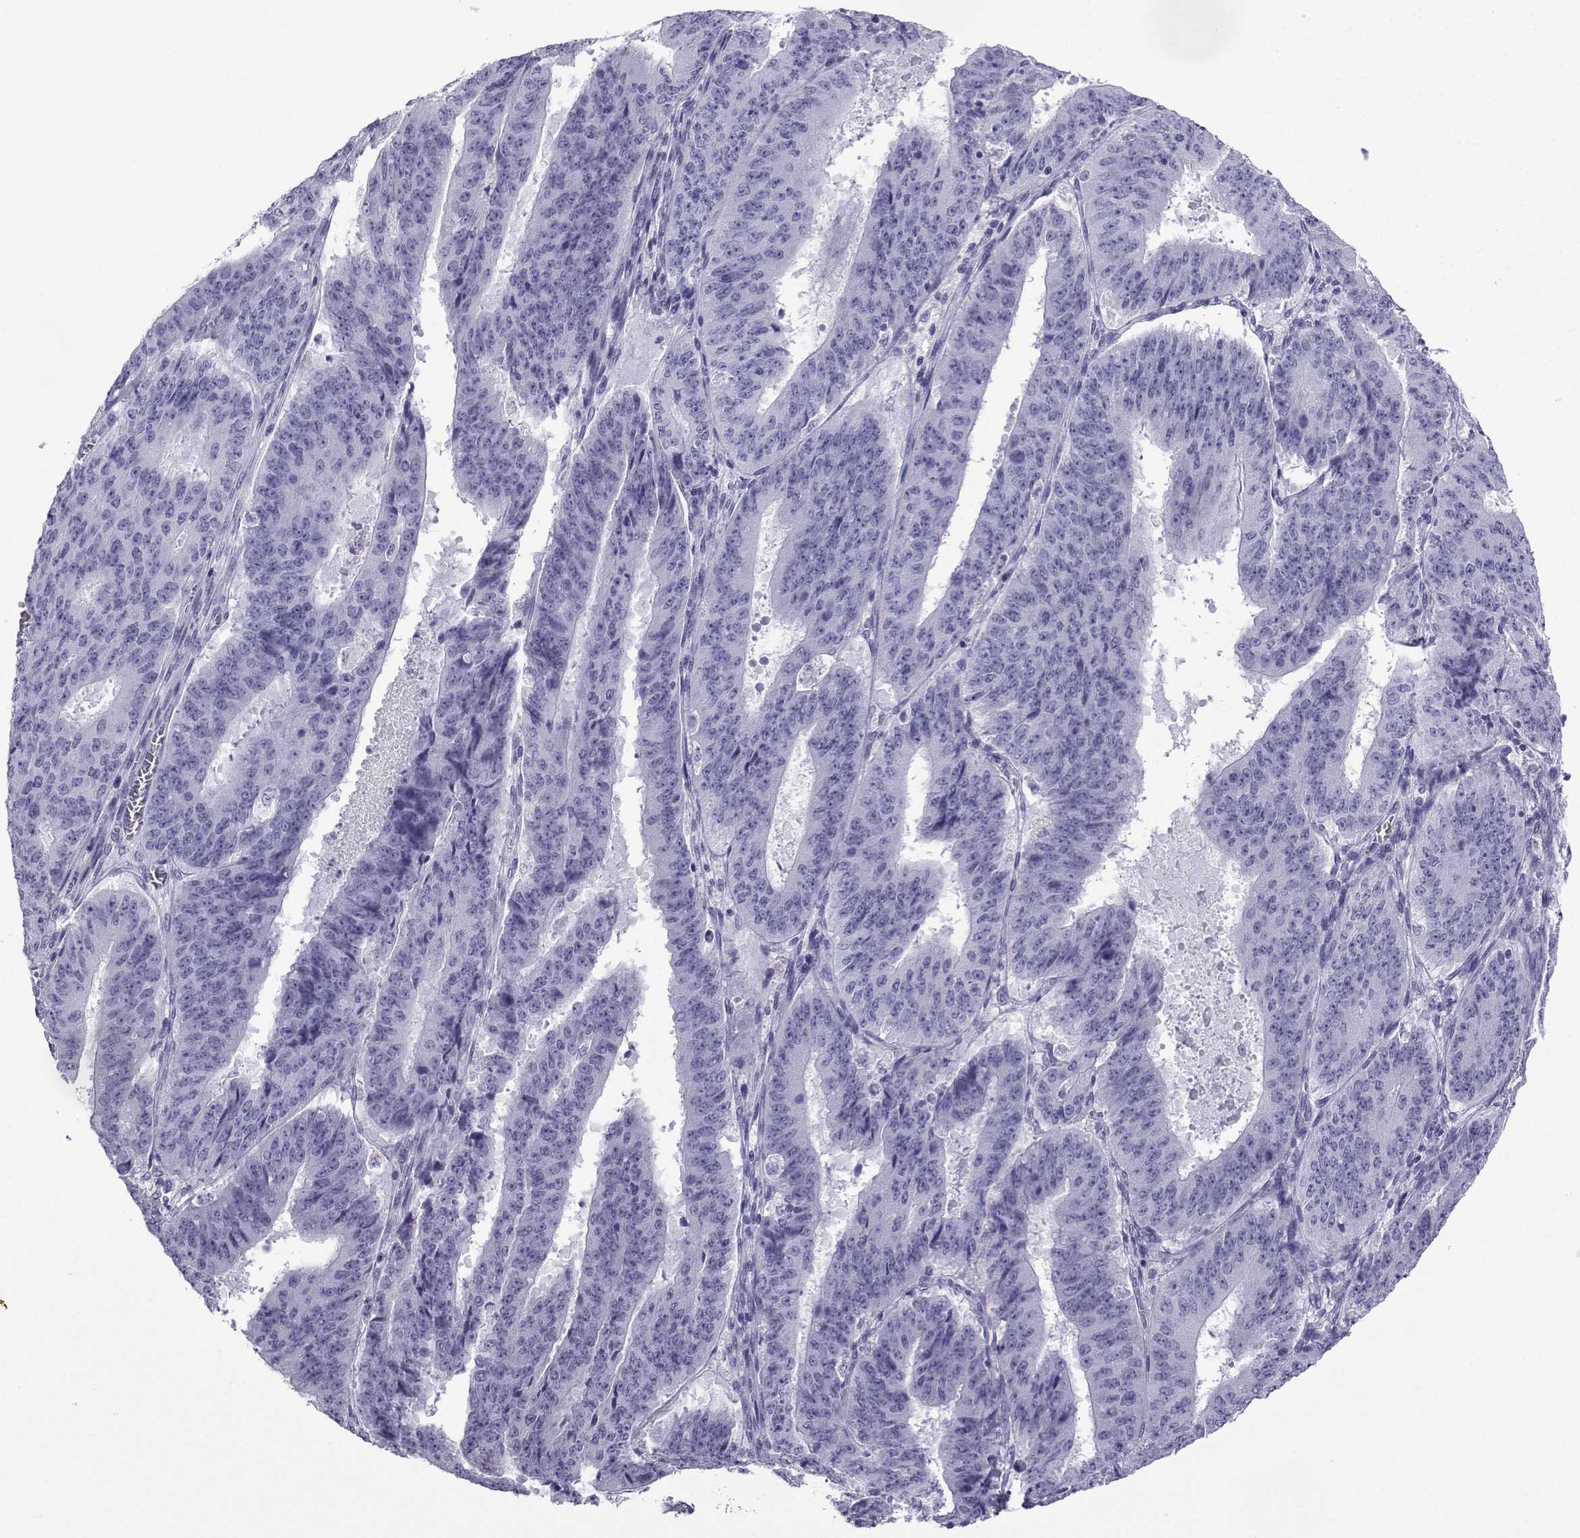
{"staining": {"intensity": "negative", "quantity": "none", "location": "none"}, "tissue": "ovarian cancer", "cell_type": "Tumor cells", "image_type": "cancer", "snomed": [{"axis": "morphology", "description": "Carcinoma, endometroid"}, {"axis": "topography", "description": "Ovary"}], "caption": "Tumor cells are negative for protein expression in human ovarian cancer (endometroid carcinoma). (DAB (3,3'-diaminobenzidine) IHC visualized using brightfield microscopy, high magnification).", "gene": "TRIM46", "patient": {"sex": "female", "age": 42}}